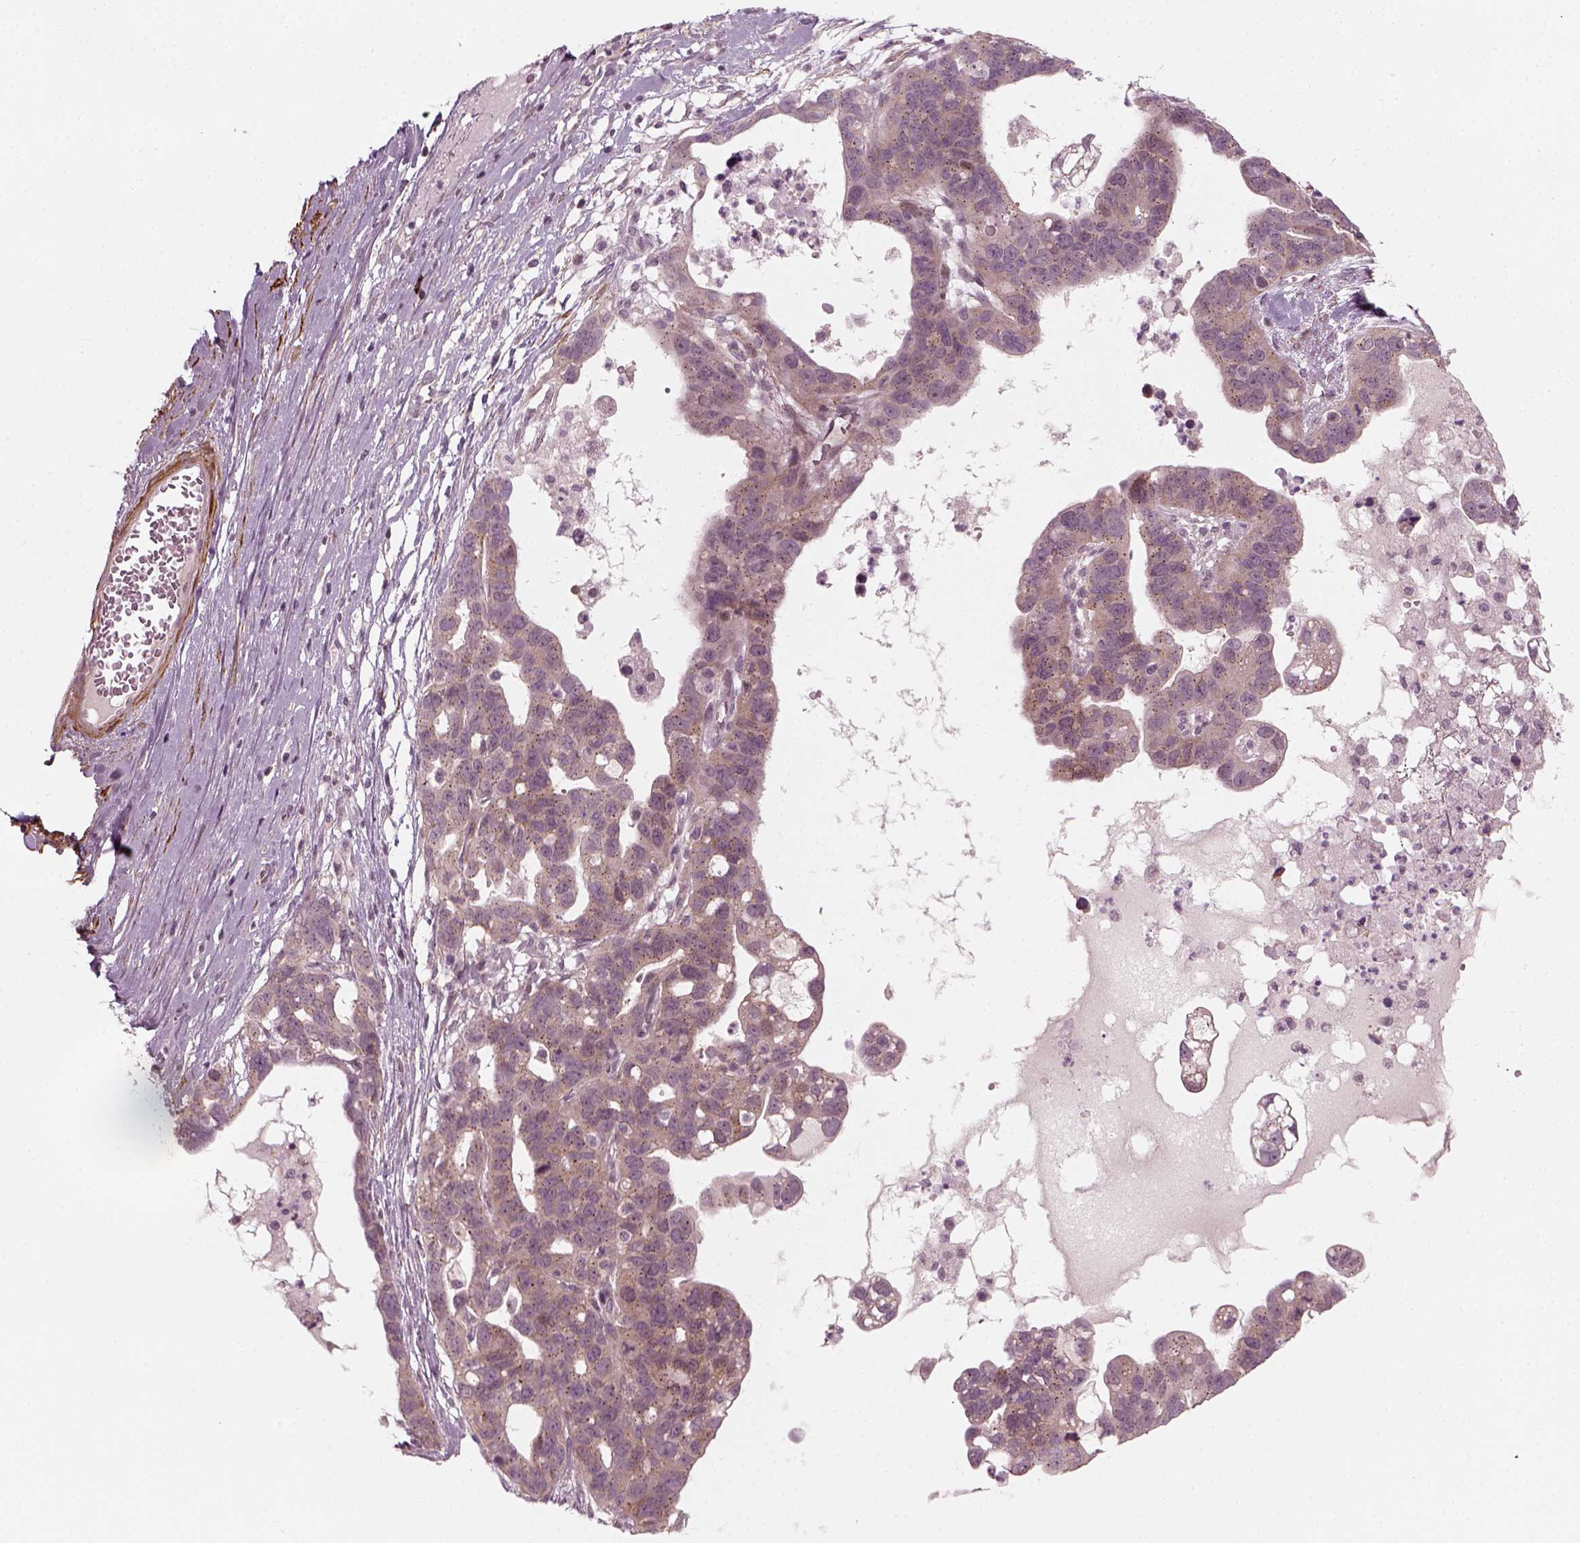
{"staining": {"intensity": "negative", "quantity": "none", "location": "none"}, "tissue": "ovarian cancer", "cell_type": "Tumor cells", "image_type": "cancer", "snomed": [{"axis": "morphology", "description": "Cystadenocarcinoma, serous, NOS"}, {"axis": "topography", "description": "Ovary"}], "caption": "Immunohistochemistry (IHC) image of serous cystadenocarcinoma (ovarian) stained for a protein (brown), which shows no positivity in tumor cells.", "gene": "MLIP", "patient": {"sex": "female", "age": 69}}